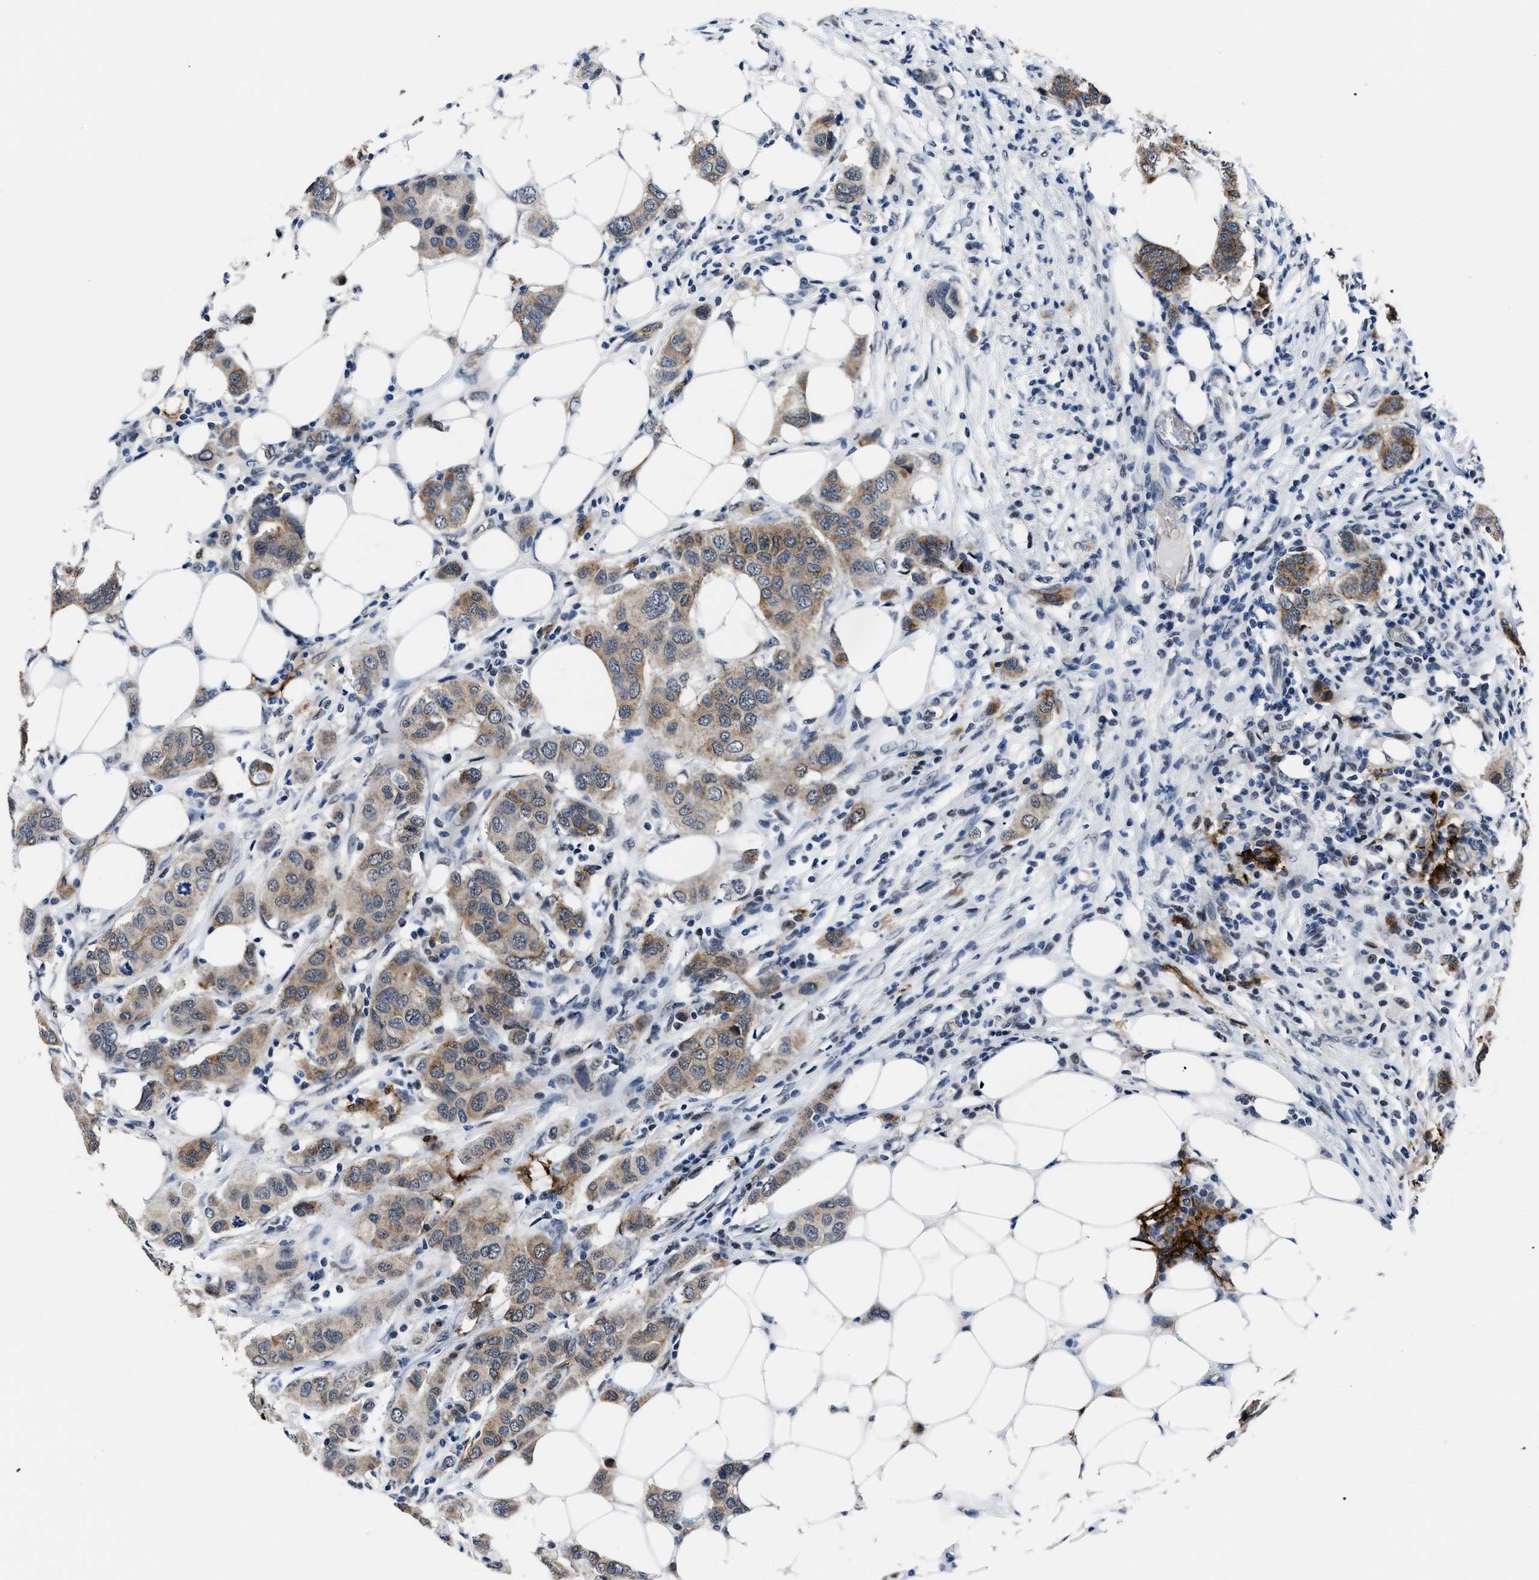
{"staining": {"intensity": "moderate", "quantity": ">75%", "location": "cytoplasmic/membranous"}, "tissue": "breast cancer", "cell_type": "Tumor cells", "image_type": "cancer", "snomed": [{"axis": "morphology", "description": "Duct carcinoma"}, {"axis": "topography", "description": "Breast"}], "caption": "Immunohistochemistry (IHC) of human intraductal carcinoma (breast) reveals medium levels of moderate cytoplasmic/membranous expression in about >75% of tumor cells.", "gene": "MARCKSL1", "patient": {"sex": "female", "age": 50}}